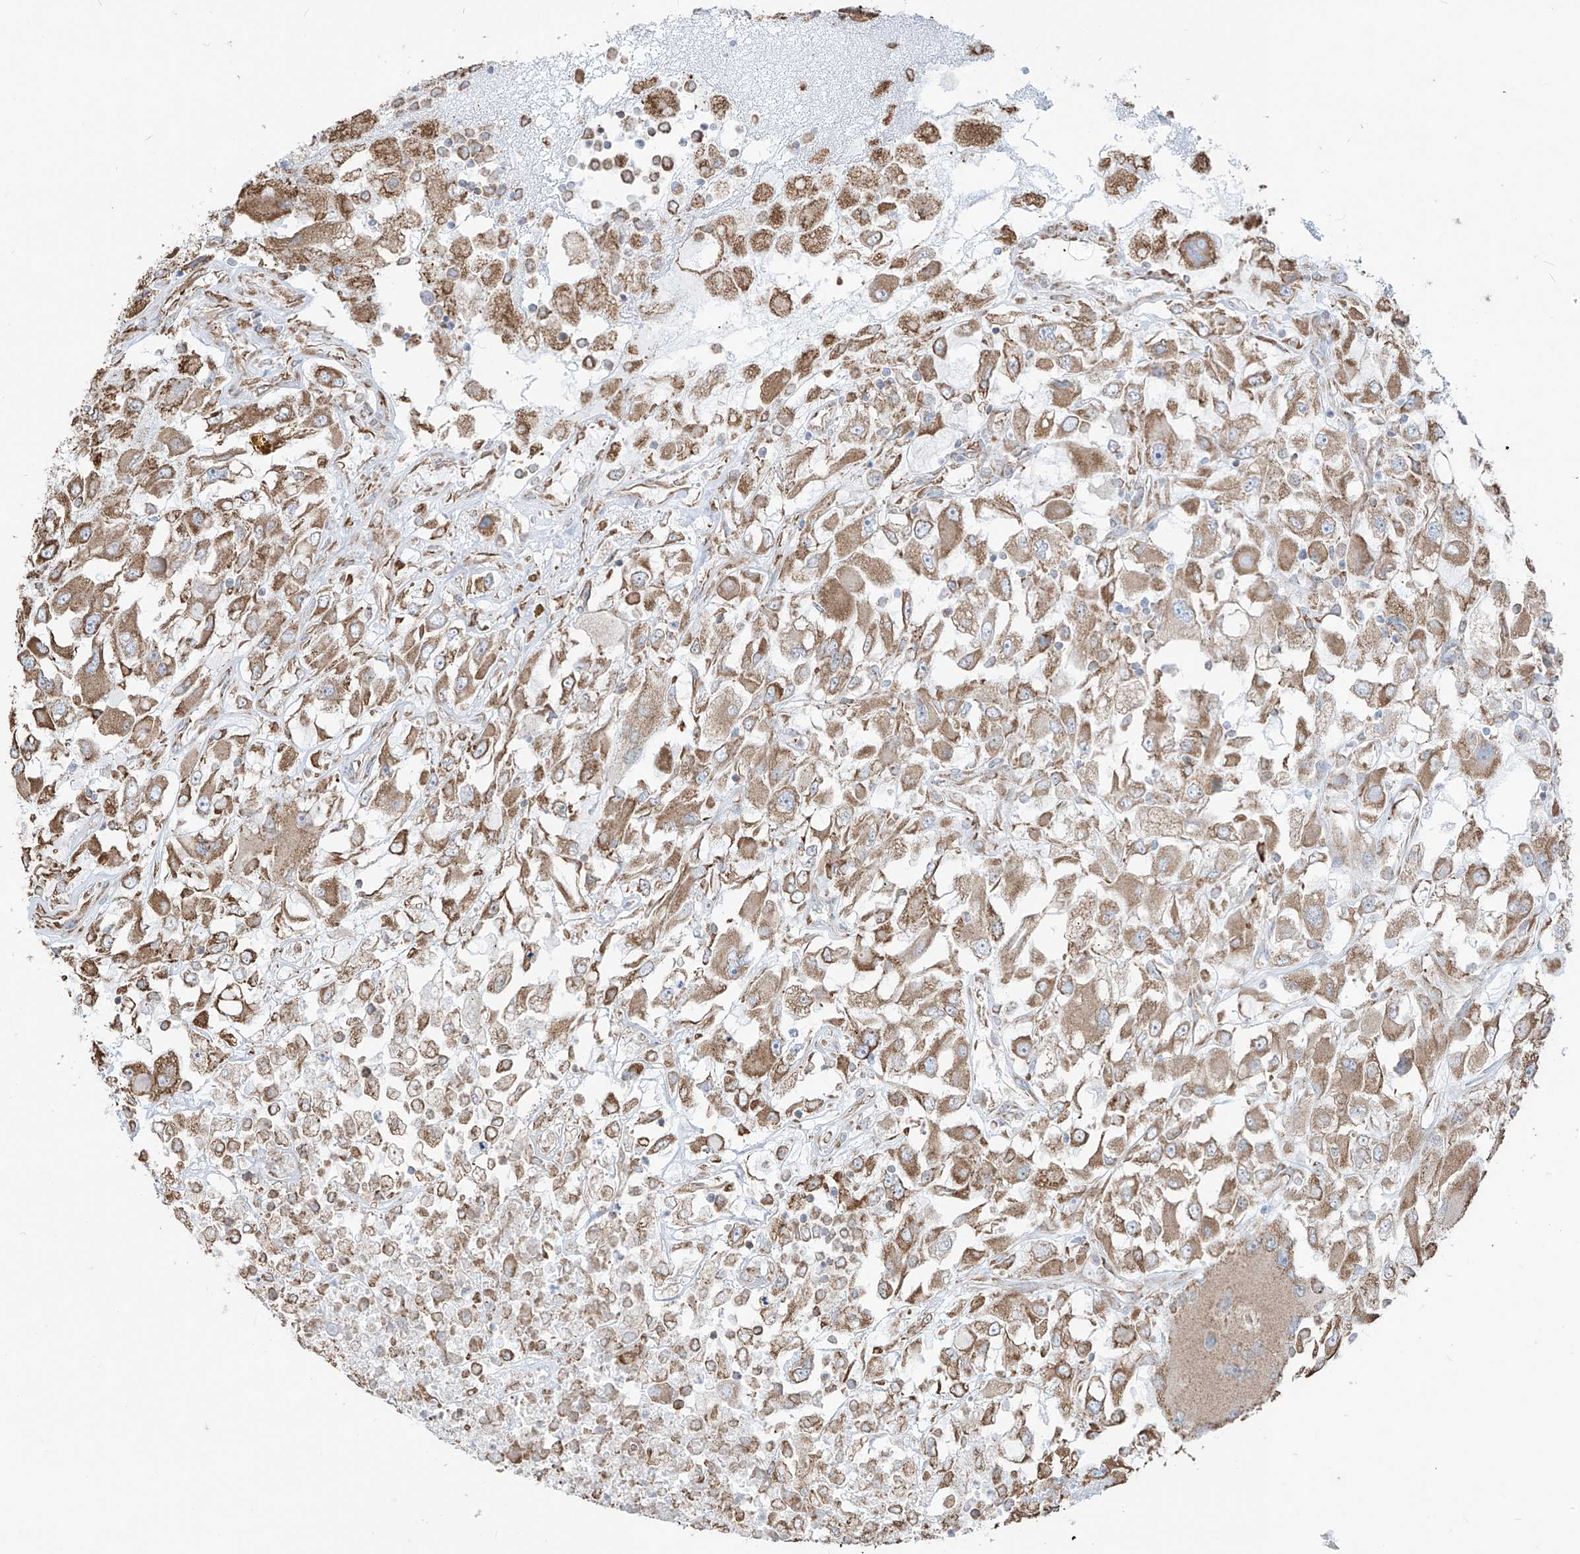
{"staining": {"intensity": "moderate", "quantity": ">75%", "location": "cytoplasmic/membranous"}, "tissue": "renal cancer", "cell_type": "Tumor cells", "image_type": "cancer", "snomed": [{"axis": "morphology", "description": "Adenocarcinoma, NOS"}, {"axis": "topography", "description": "Kidney"}], "caption": "Immunohistochemical staining of renal cancer (adenocarcinoma) shows medium levels of moderate cytoplasmic/membranous protein expression in approximately >75% of tumor cells. (DAB (3,3'-diaminobenzidine) = brown stain, brightfield microscopy at high magnification).", "gene": "PDIA6", "patient": {"sex": "female", "age": 52}}